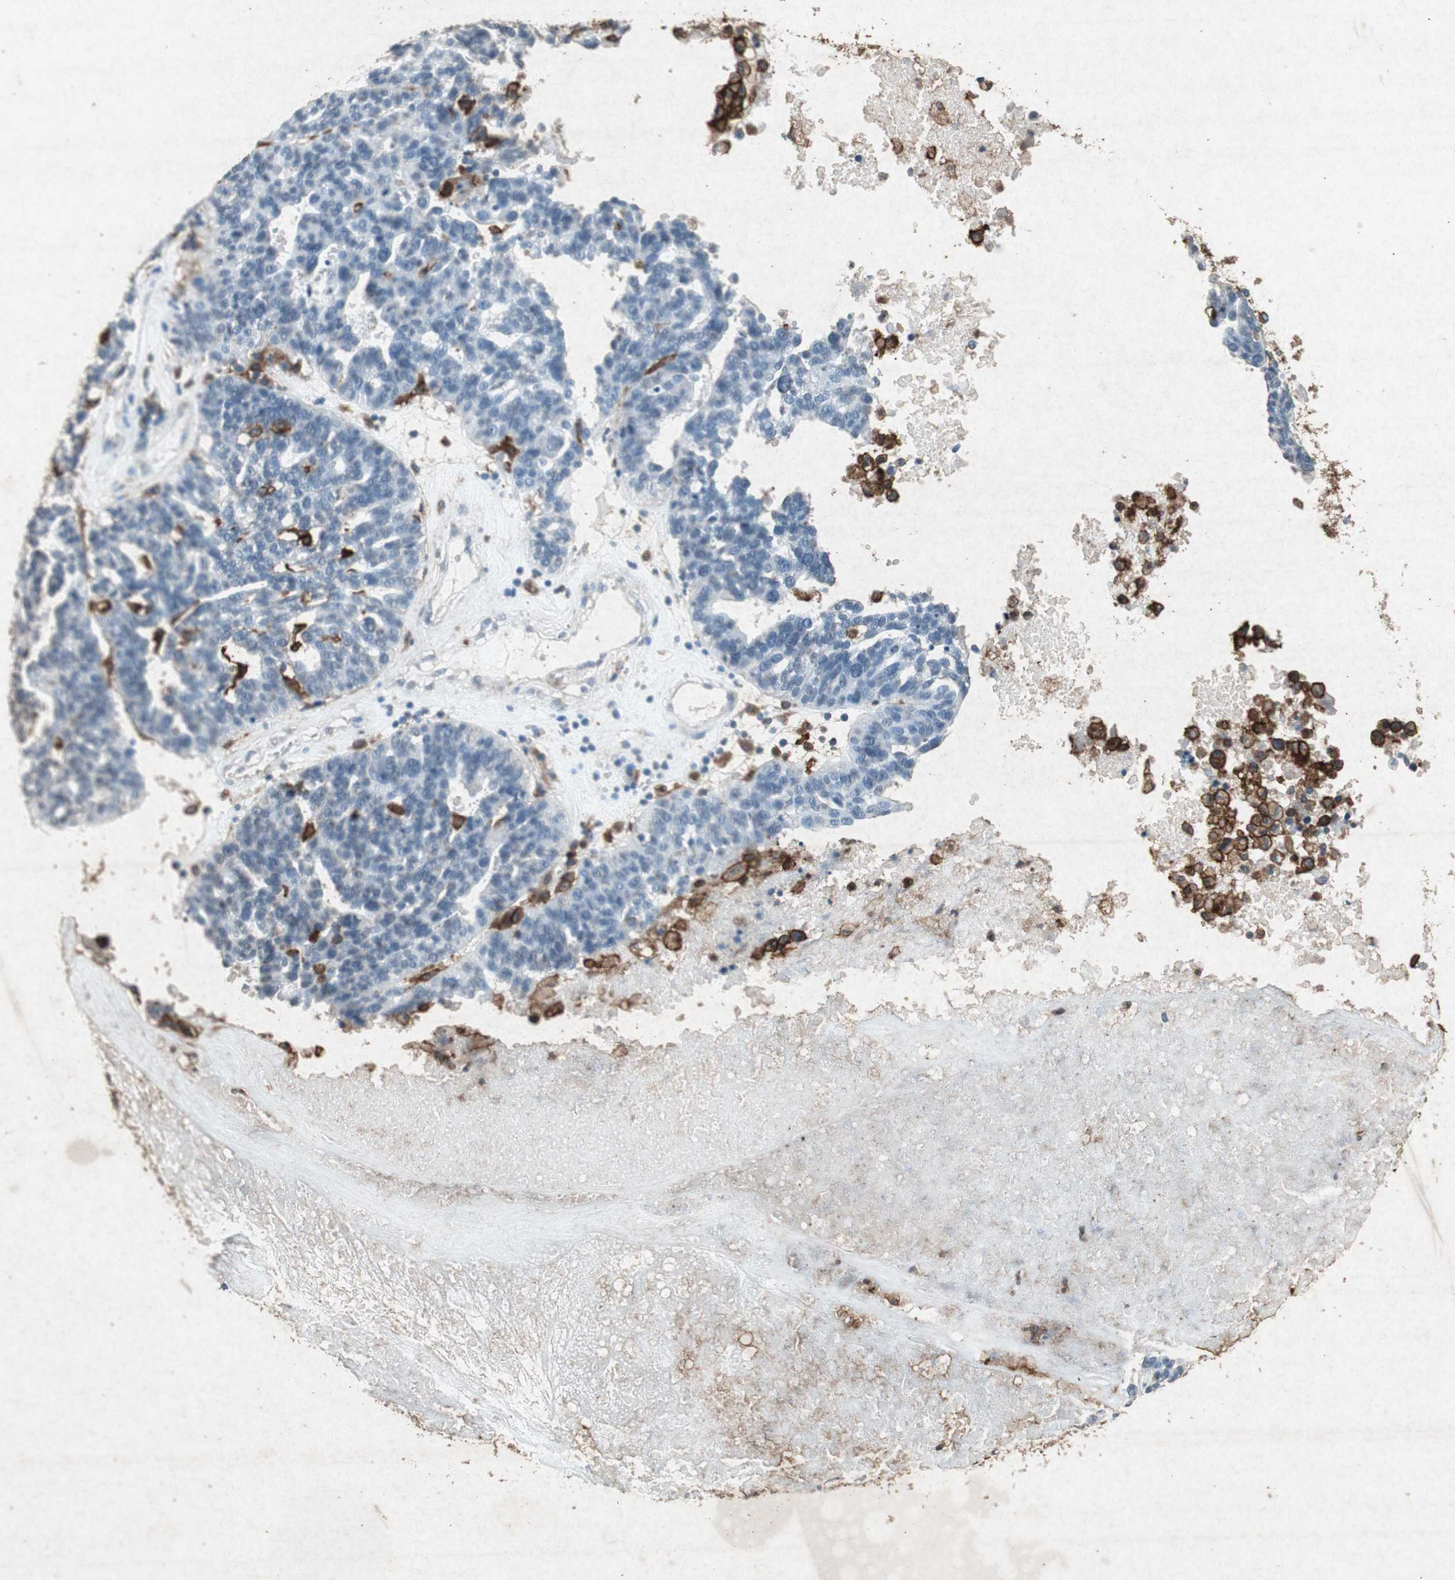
{"staining": {"intensity": "negative", "quantity": "none", "location": "none"}, "tissue": "ovarian cancer", "cell_type": "Tumor cells", "image_type": "cancer", "snomed": [{"axis": "morphology", "description": "Cystadenocarcinoma, serous, NOS"}, {"axis": "topography", "description": "Ovary"}], "caption": "This is a photomicrograph of IHC staining of ovarian cancer, which shows no staining in tumor cells.", "gene": "TYROBP", "patient": {"sex": "female", "age": 59}}